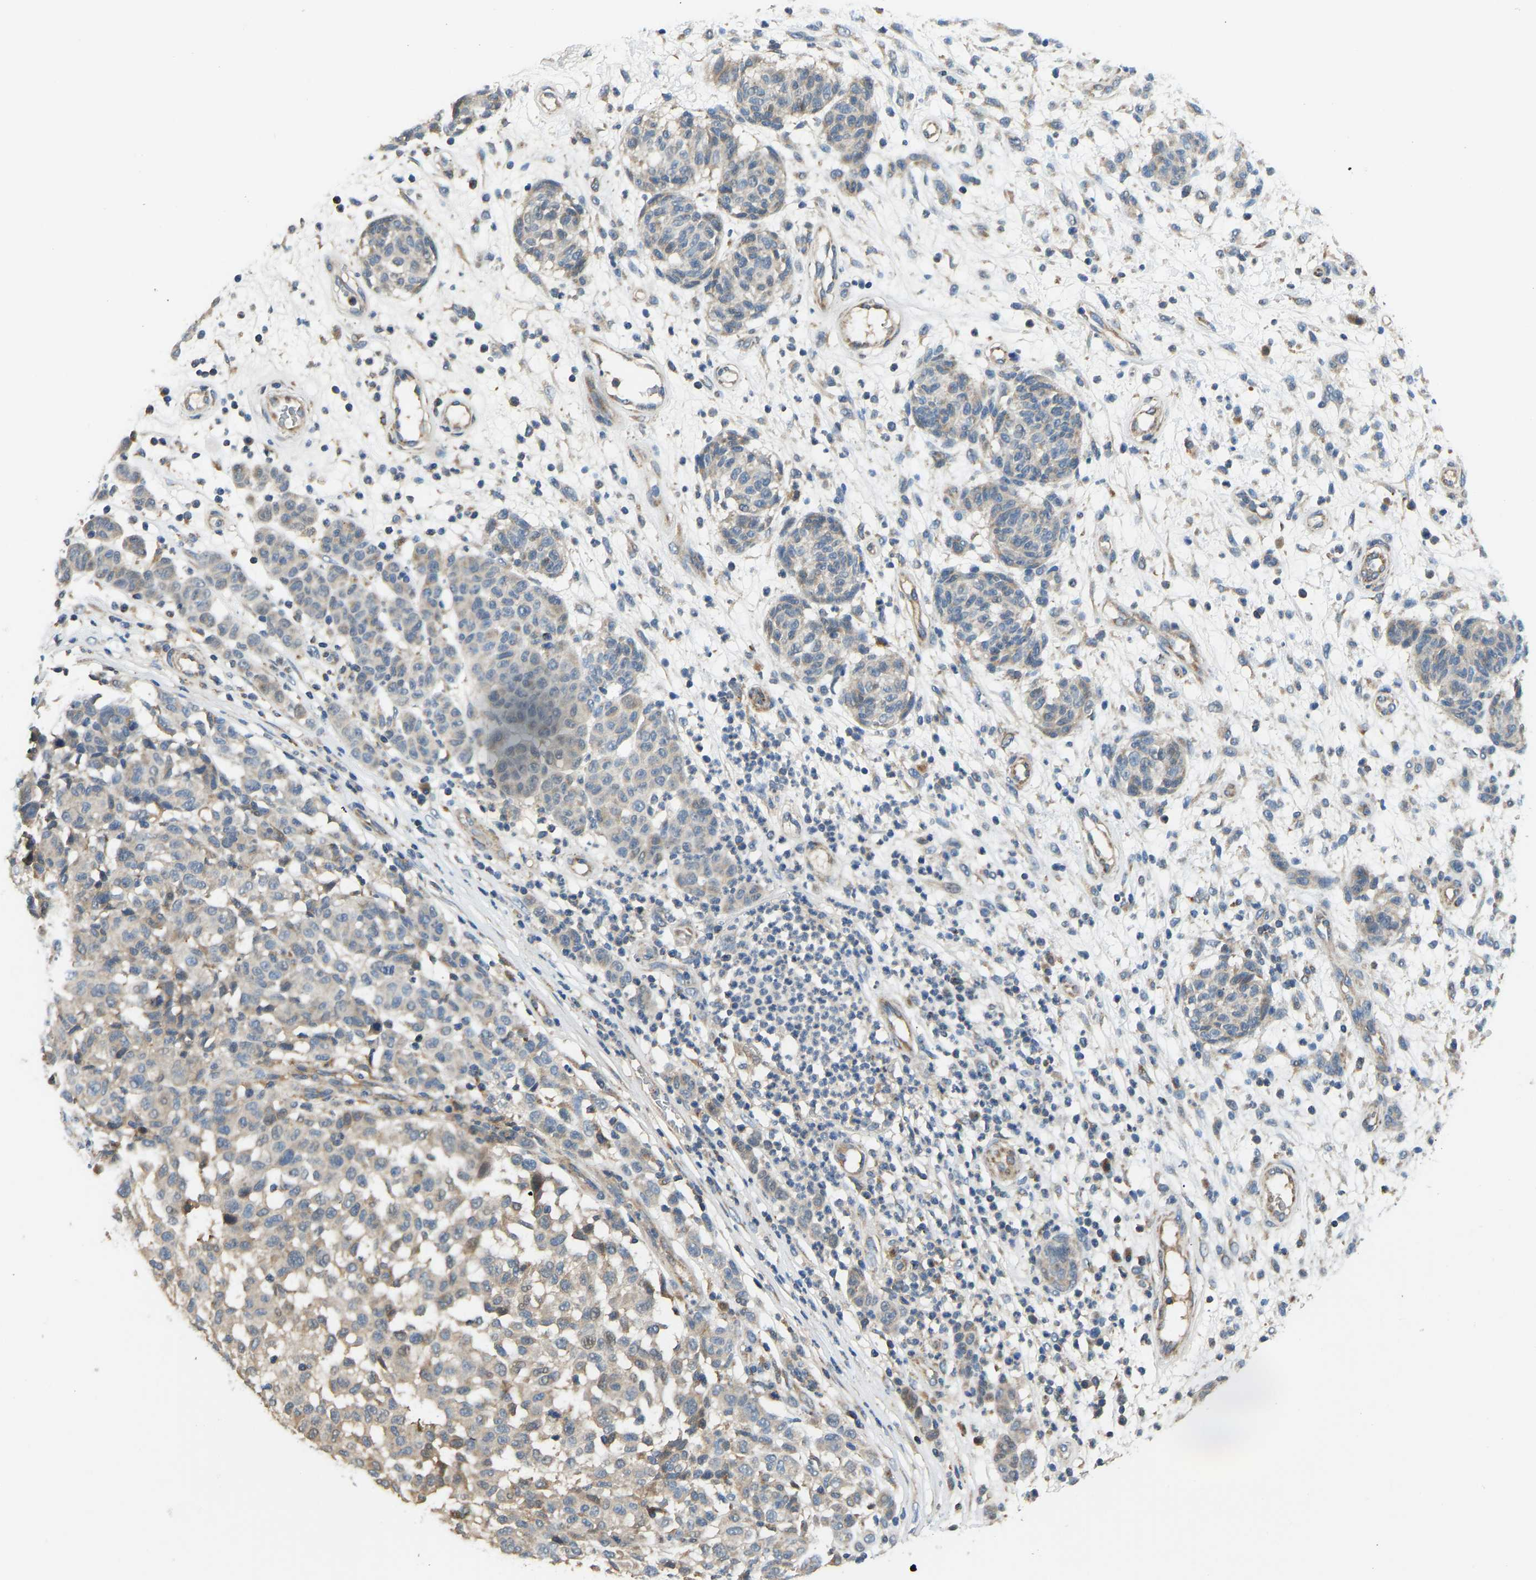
{"staining": {"intensity": "weak", "quantity": "25%-75%", "location": "cytoplasmic/membranous"}, "tissue": "melanoma", "cell_type": "Tumor cells", "image_type": "cancer", "snomed": [{"axis": "morphology", "description": "Malignant melanoma, NOS"}, {"axis": "topography", "description": "Skin"}], "caption": "The histopathology image reveals a brown stain indicating the presence of a protein in the cytoplasmic/membranous of tumor cells in melanoma. (IHC, brightfield microscopy, high magnification).", "gene": "RBP1", "patient": {"sex": "male", "age": 59}}